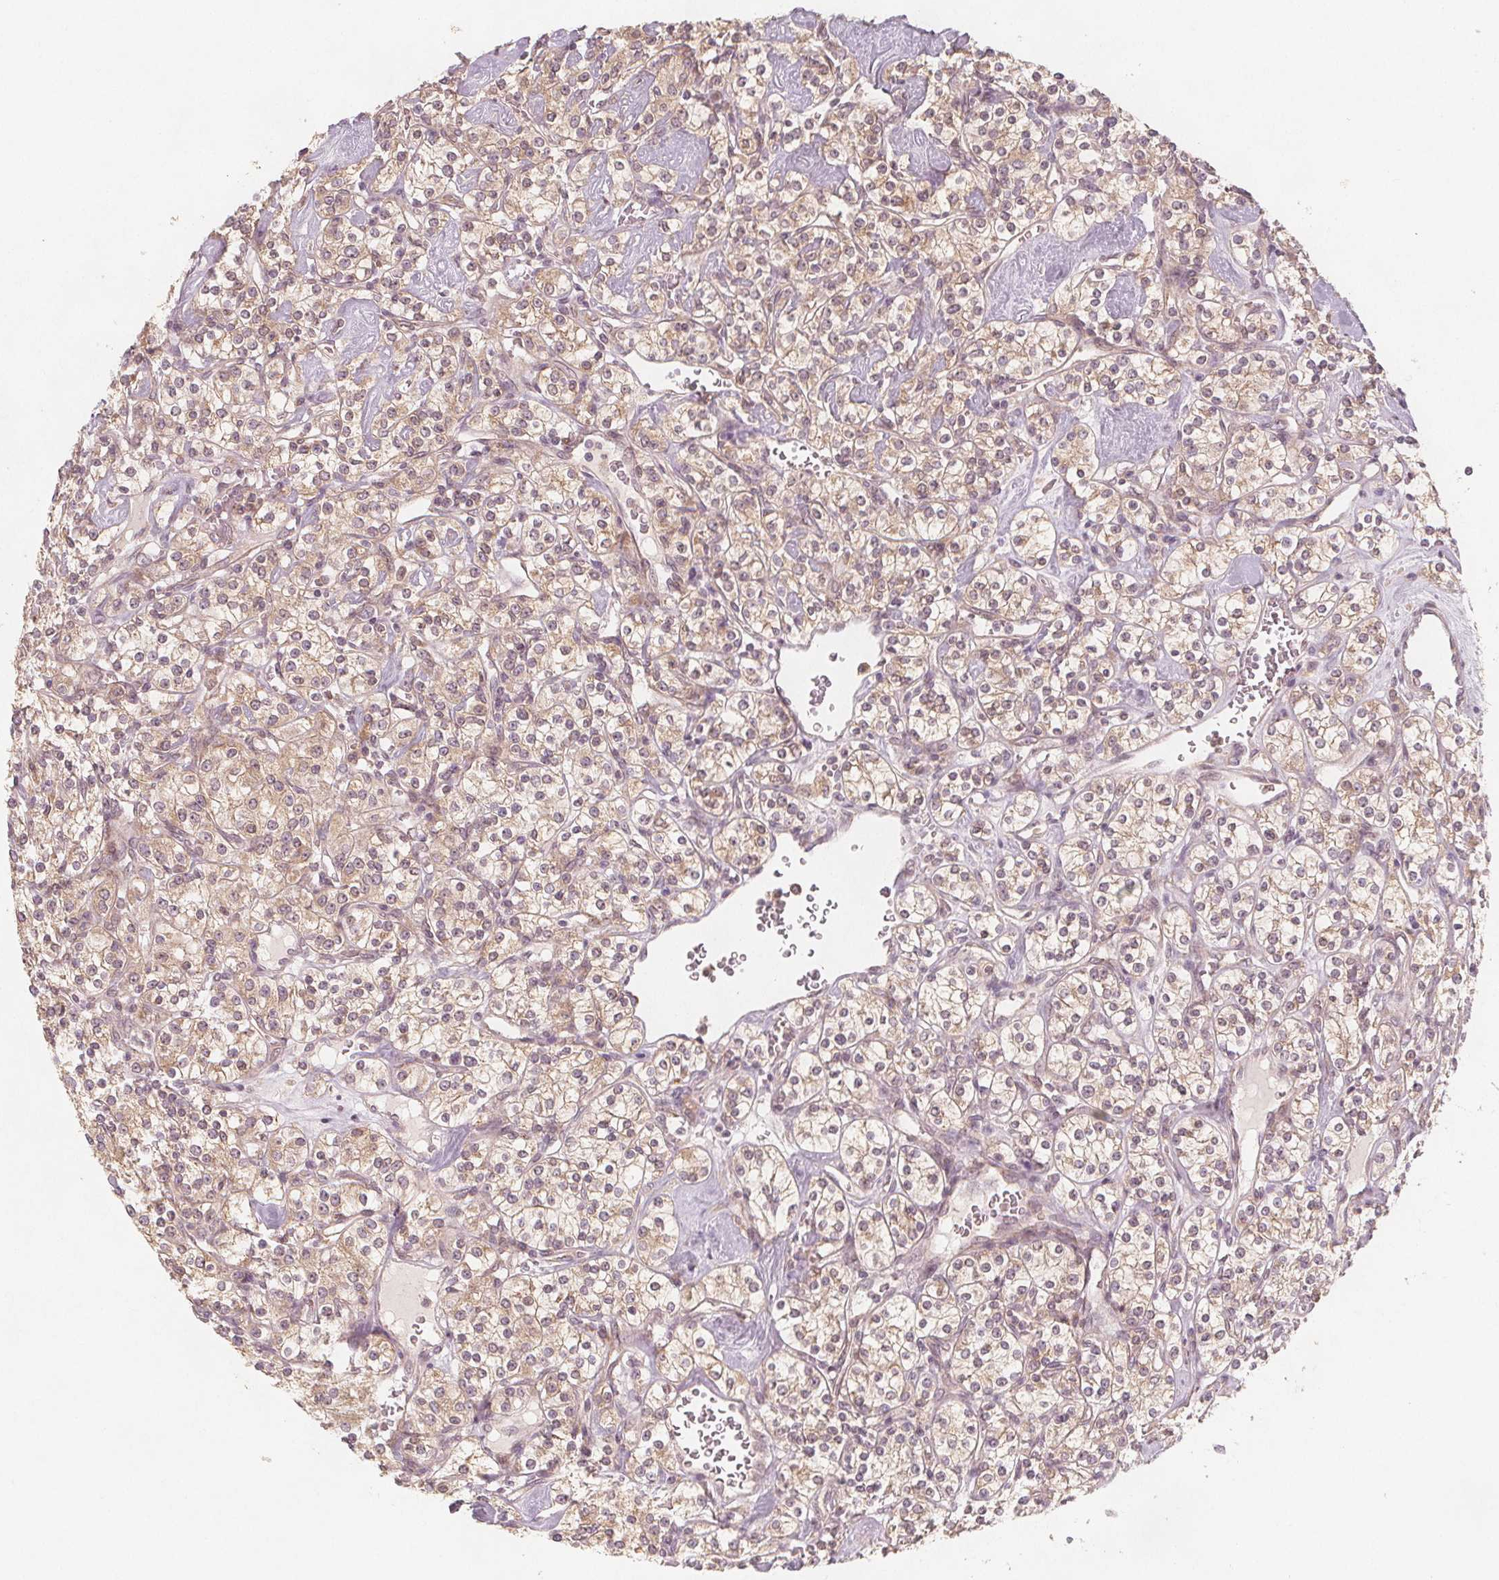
{"staining": {"intensity": "weak", "quantity": ">75%", "location": "cytoplasmic/membranous"}, "tissue": "renal cancer", "cell_type": "Tumor cells", "image_type": "cancer", "snomed": [{"axis": "morphology", "description": "Adenocarcinoma, NOS"}, {"axis": "topography", "description": "Kidney"}], "caption": "Renal cancer (adenocarcinoma) stained for a protein demonstrates weak cytoplasmic/membranous positivity in tumor cells. The staining is performed using DAB brown chromogen to label protein expression. The nuclei are counter-stained blue using hematoxylin.", "gene": "NCSTN", "patient": {"sex": "male", "age": 77}}